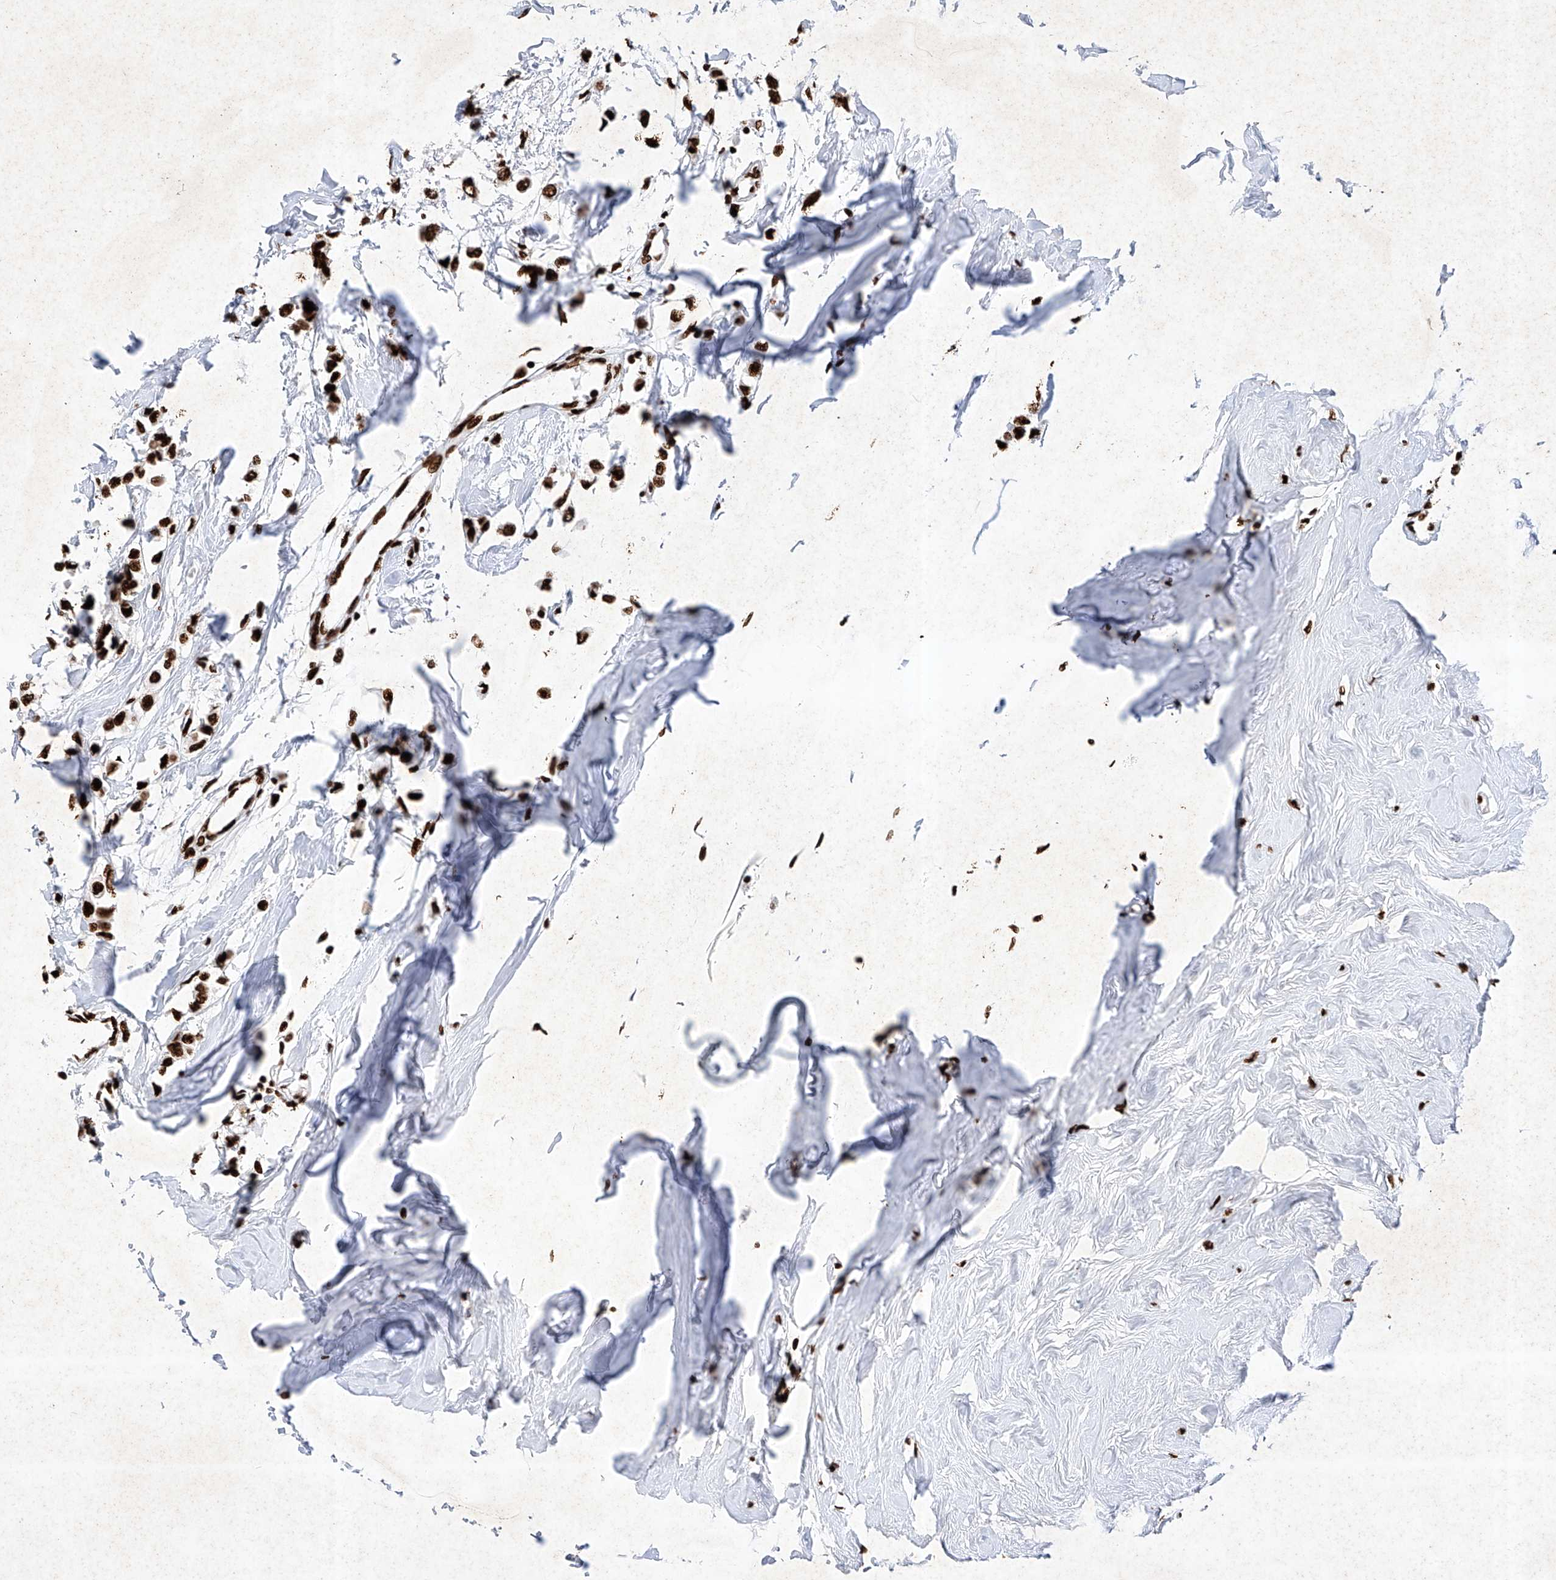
{"staining": {"intensity": "strong", "quantity": ">75%", "location": "nuclear"}, "tissue": "breast cancer", "cell_type": "Tumor cells", "image_type": "cancer", "snomed": [{"axis": "morphology", "description": "Lobular carcinoma"}, {"axis": "topography", "description": "Breast"}], "caption": "Breast lobular carcinoma tissue shows strong nuclear positivity in about >75% of tumor cells, visualized by immunohistochemistry.", "gene": "SRSF6", "patient": {"sex": "female", "age": 51}}